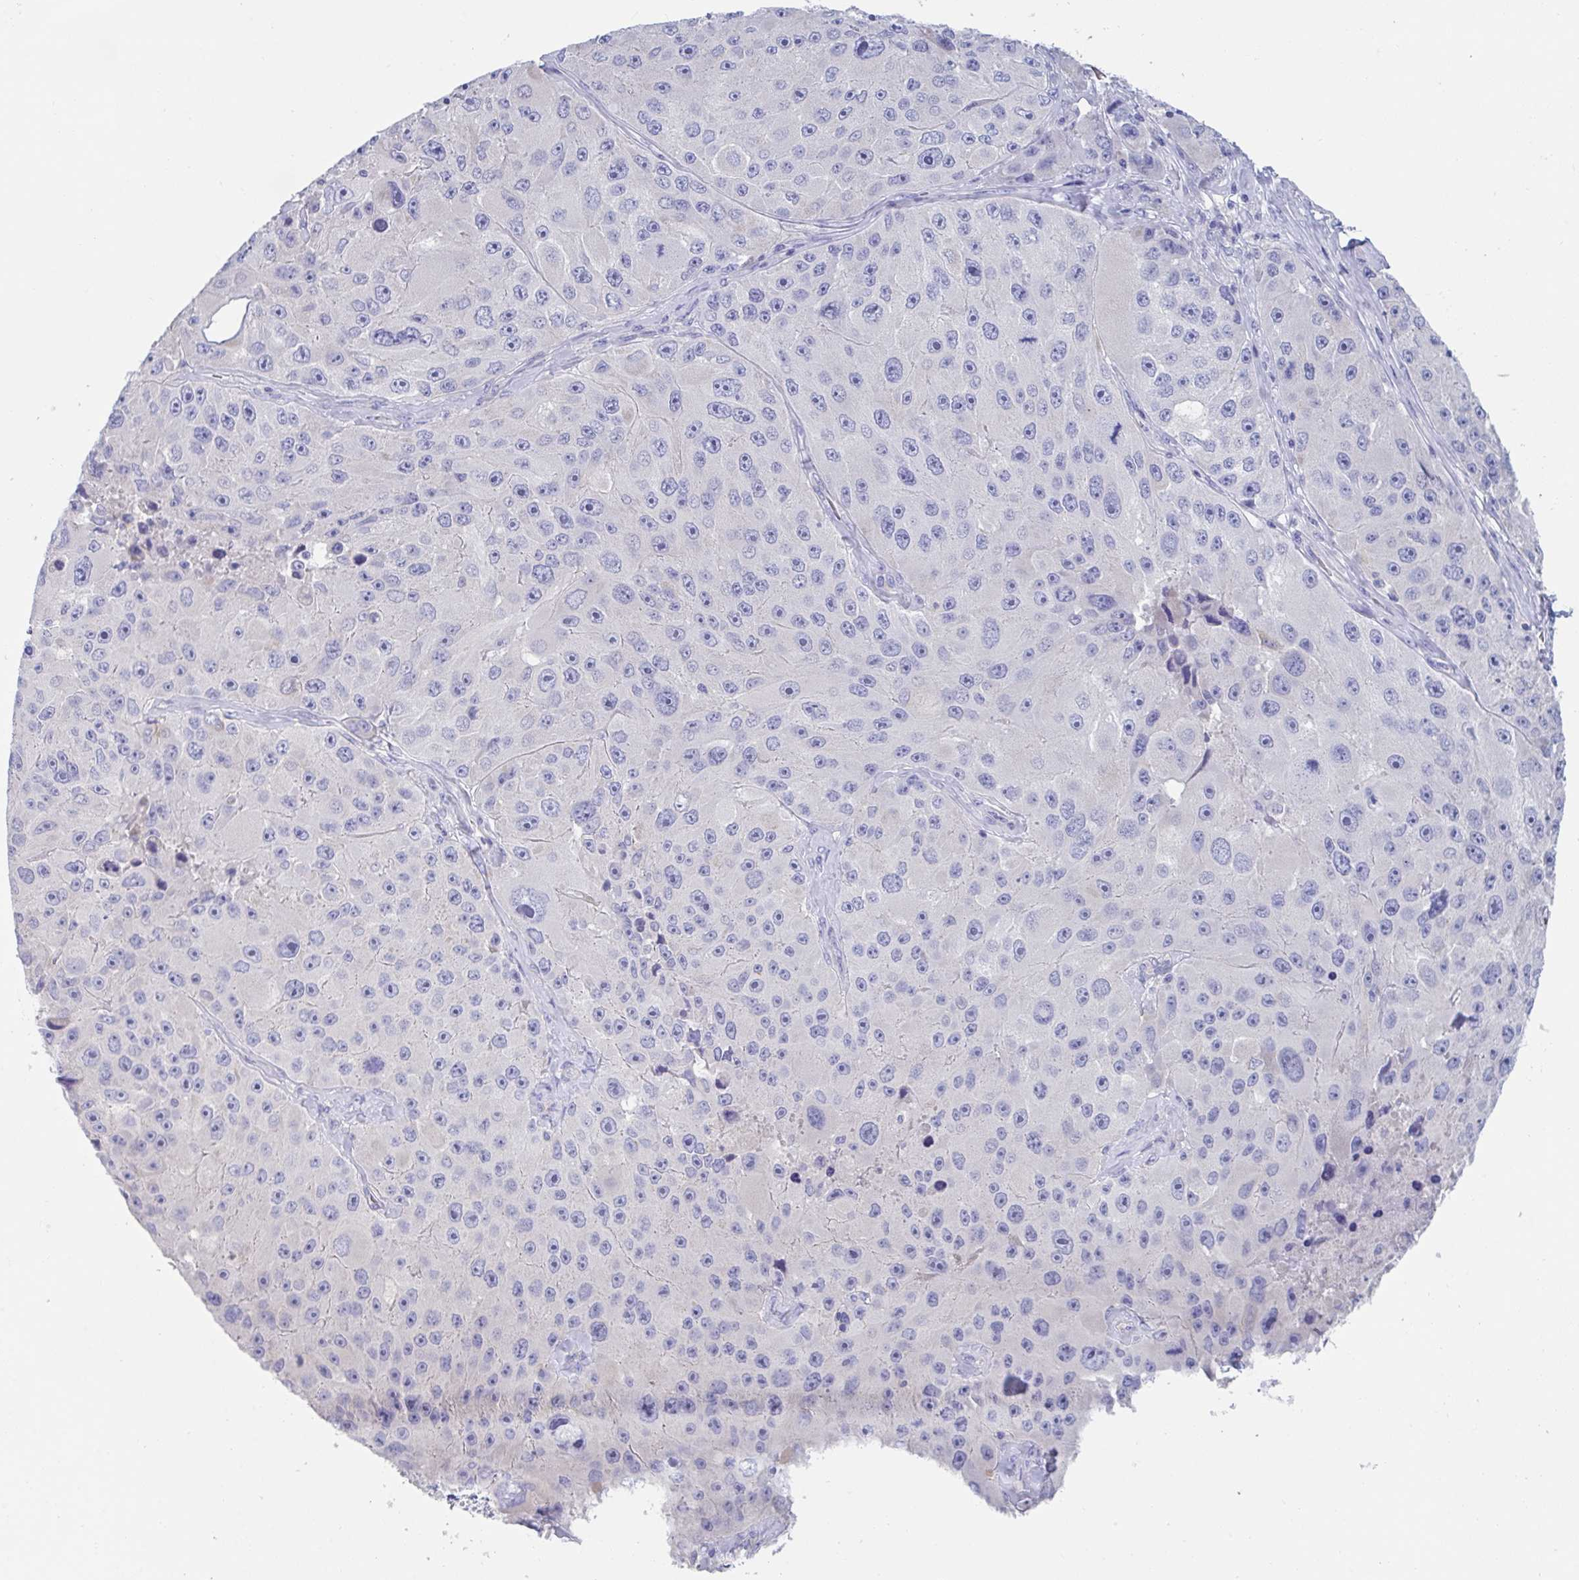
{"staining": {"intensity": "negative", "quantity": "none", "location": "none"}, "tissue": "melanoma", "cell_type": "Tumor cells", "image_type": "cancer", "snomed": [{"axis": "morphology", "description": "Malignant melanoma, Metastatic site"}, {"axis": "topography", "description": "Lymph node"}], "caption": "A micrograph of human melanoma is negative for staining in tumor cells. (DAB (3,3'-diaminobenzidine) immunohistochemistry with hematoxylin counter stain).", "gene": "TTC30B", "patient": {"sex": "male", "age": 62}}